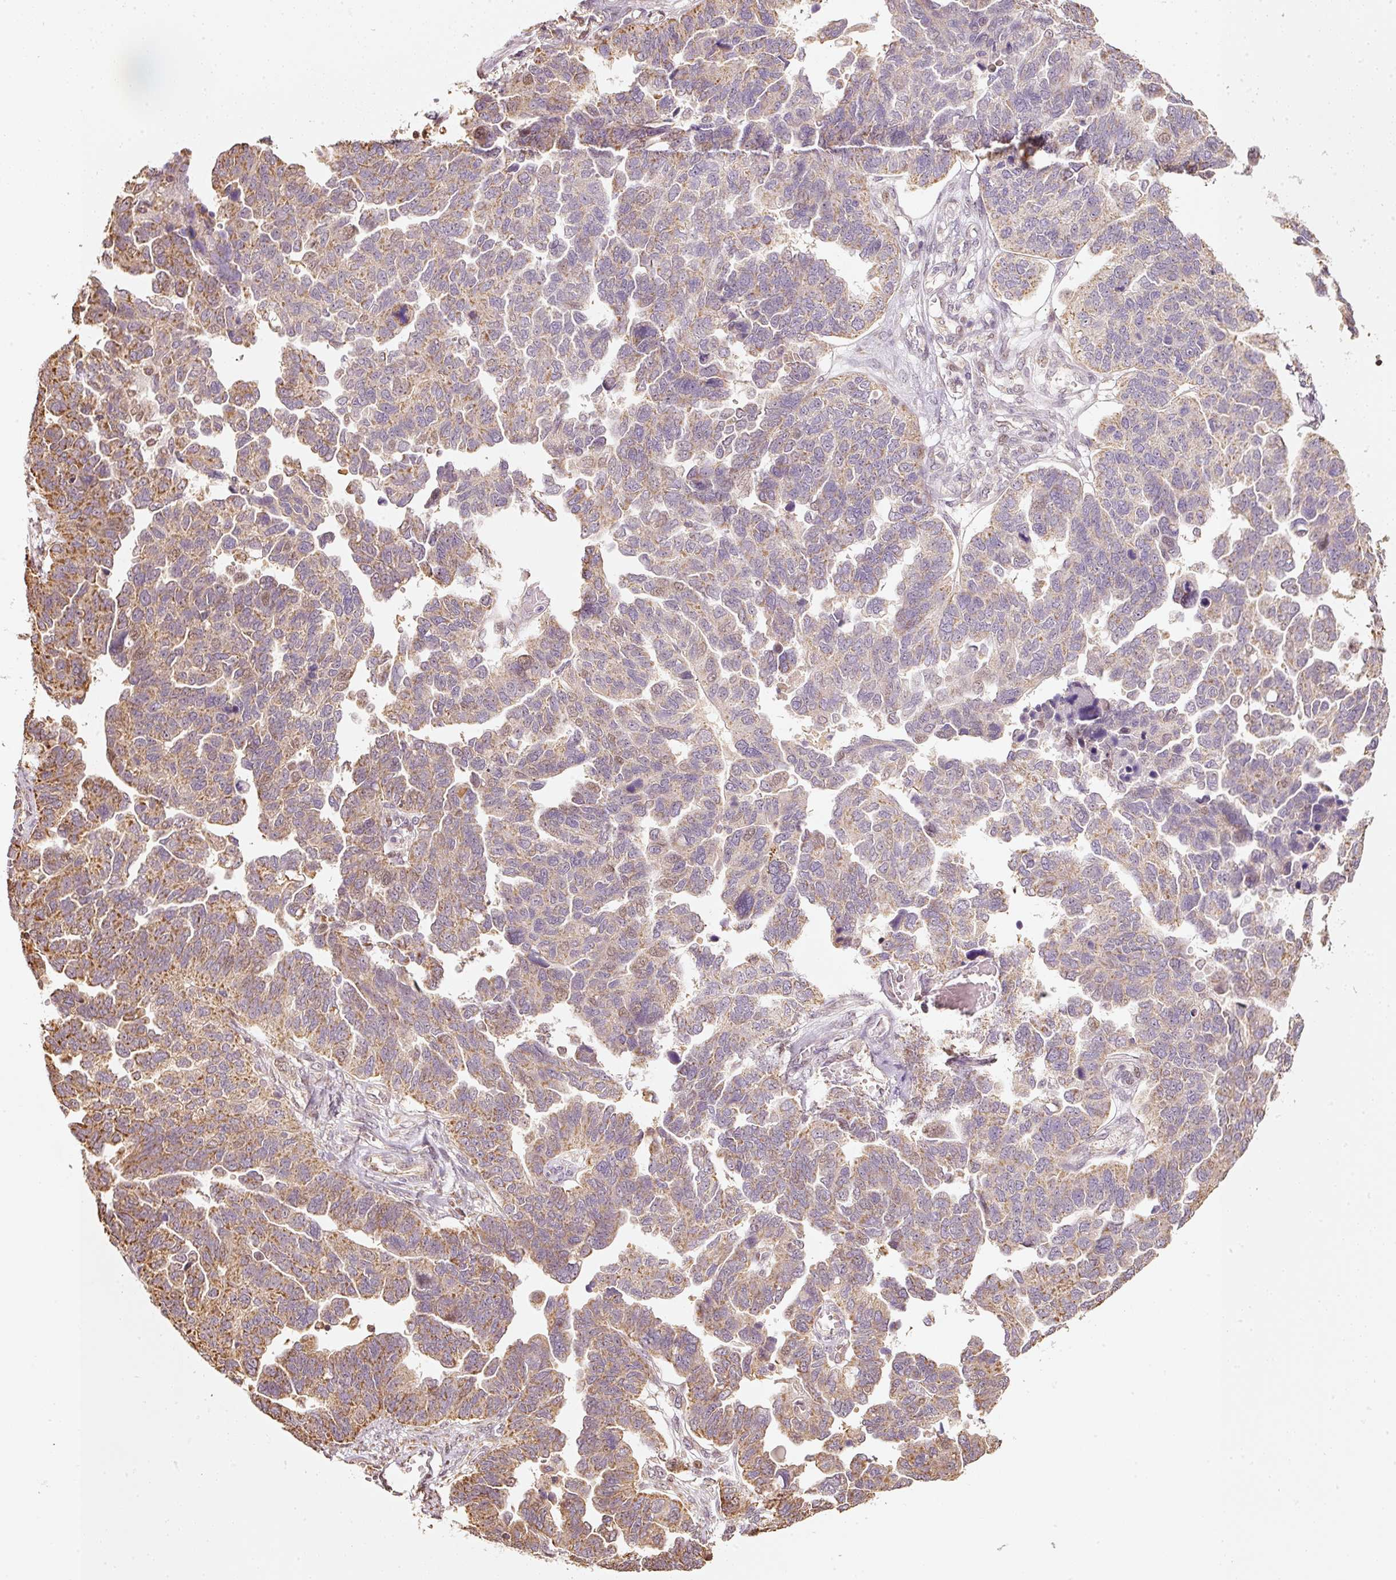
{"staining": {"intensity": "moderate", "quantity": "25%-75%", "location": "cytoplasmic/membranous"}, "tissue": "ovarian cancer", "cell_type": "Tumor cells", "image_type": "cancer", "snomed": [{"axis": "morphology", "description": "Cystadenocarcinoma, serous, NOS"}, {"axis": "topography", "description": "Ovary"}], "caption": "The micrograph displays immunohistochemical staining of serous cystadenocarcinoma (ovarian). There is moderate cytoplasmic/membranous staining is present in approximately 25%-75% of tumor cells.", "gene": "RAB35", "patient": {"sex": "female", "age": 64}}